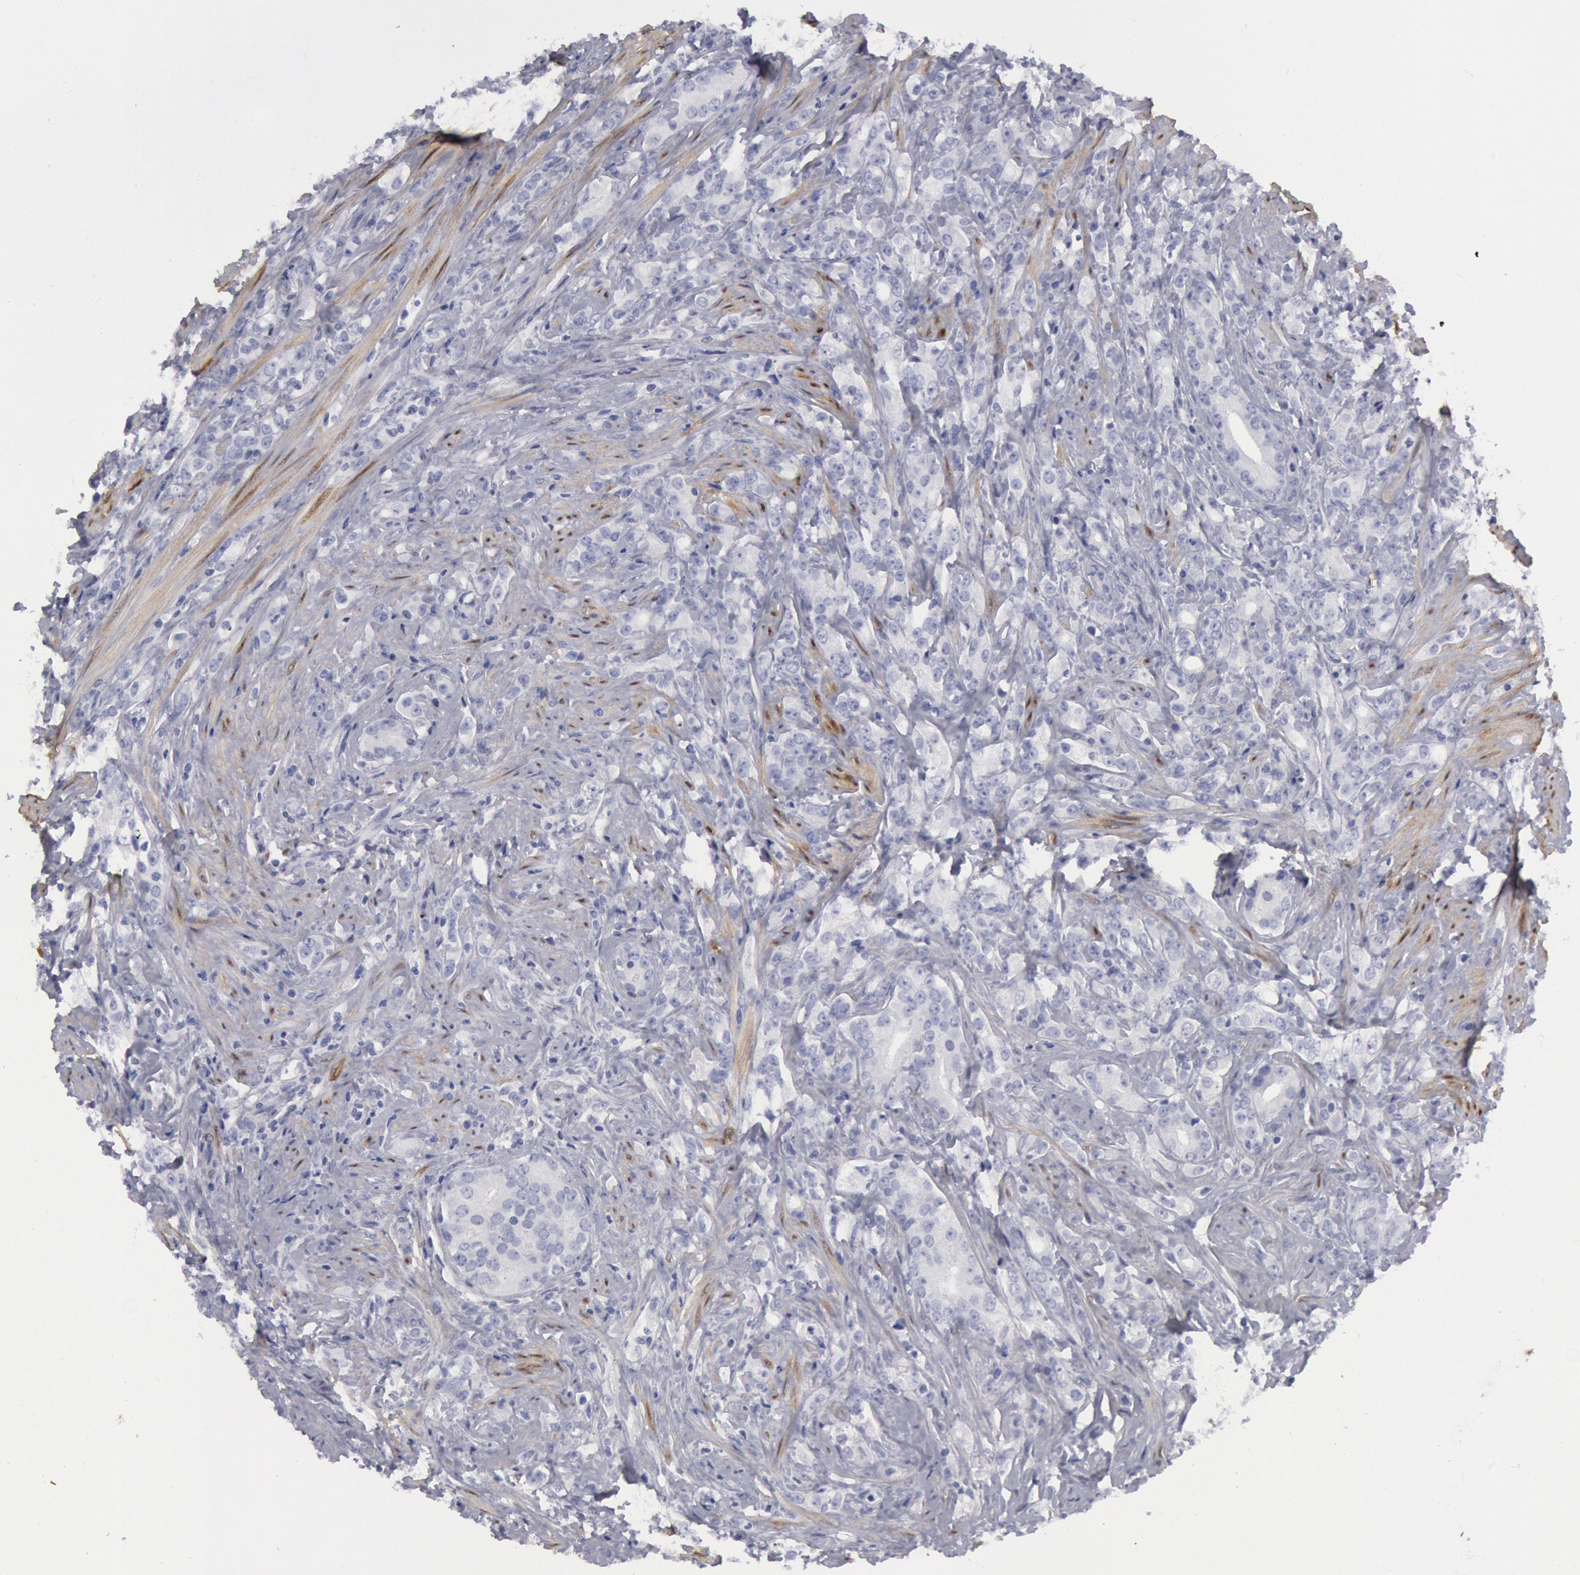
{"staining": {"intensity": "negative", "quantity": "none", "location": "none"}, "tissue": "prostate cancer", "cell_type": "Tumor cells", "image_type": "cancer", "snomed": [{"axis": "morphology", "description": "Adenocarcinoma, Medium grade"}, {"axis": "topography", "description": "Prostate"}], "caption": "Prostate cancer (medium-grade adenocarcinoma) was stained to show a protein in brown. There is no significant staining in tumor cells.", "gene": "FHL1", "patient": {"sex": "male", "age": 59}}